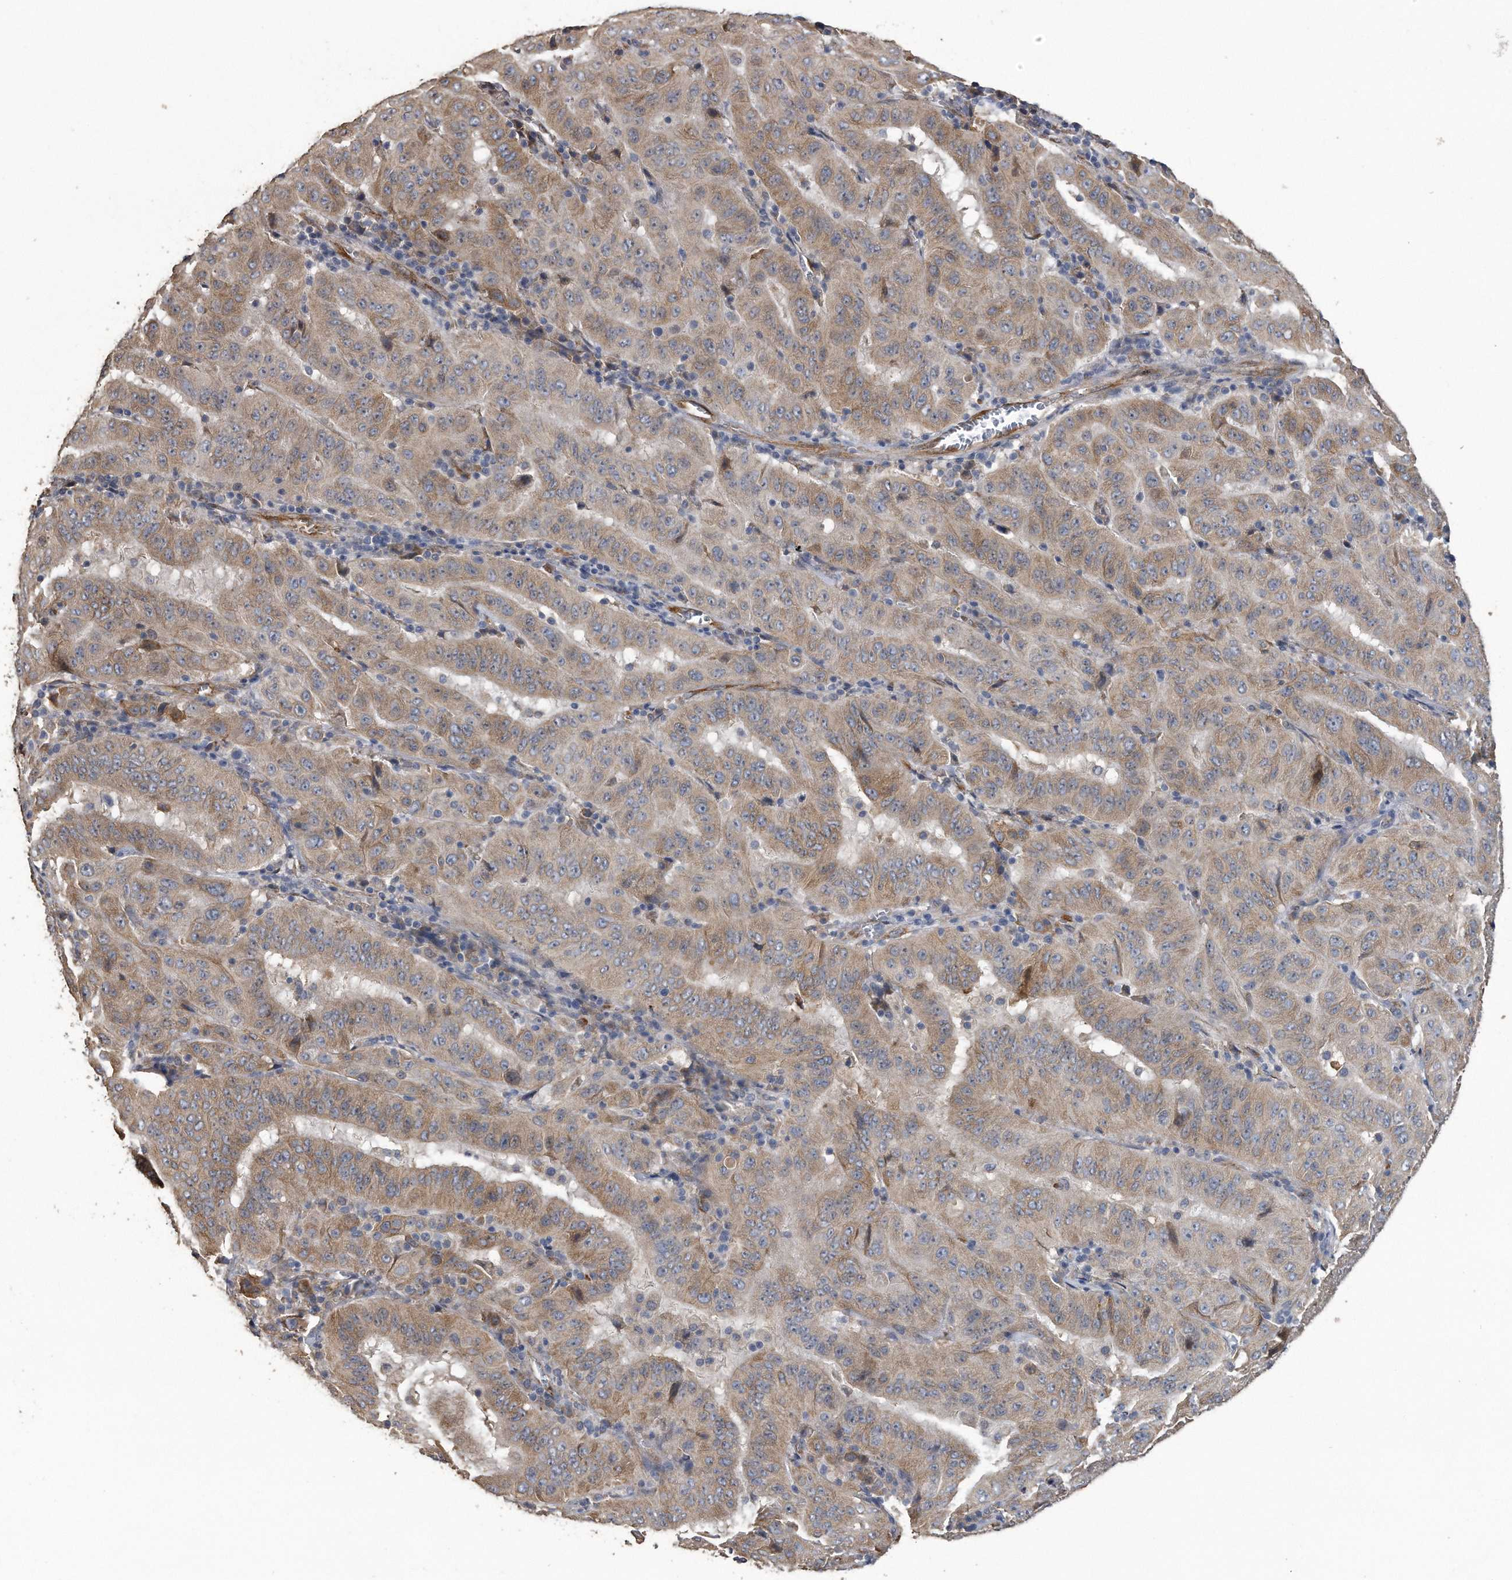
{"staining": {"intensity": "weak", "quantity": ">75%", "location": "cytoplasmic/membranous"}, "tissue": "pancreatic cancer", "cell_type": "Tumor cells", "image_type": "cancer", "snomed": [{"axis": "morphology", "description": "Adenocarcinoma, NOS"}, {"axis": "topography", "description": "Pancreas"}], "caption": "Immunohistochemical staining of adenocarcinoma (pancreatic) displays weak cytoplasmic/membranous protein expression in about >75% of tumor cells.", "gene": "PCLO", "patient": {"sex": "male", "age": 63}}